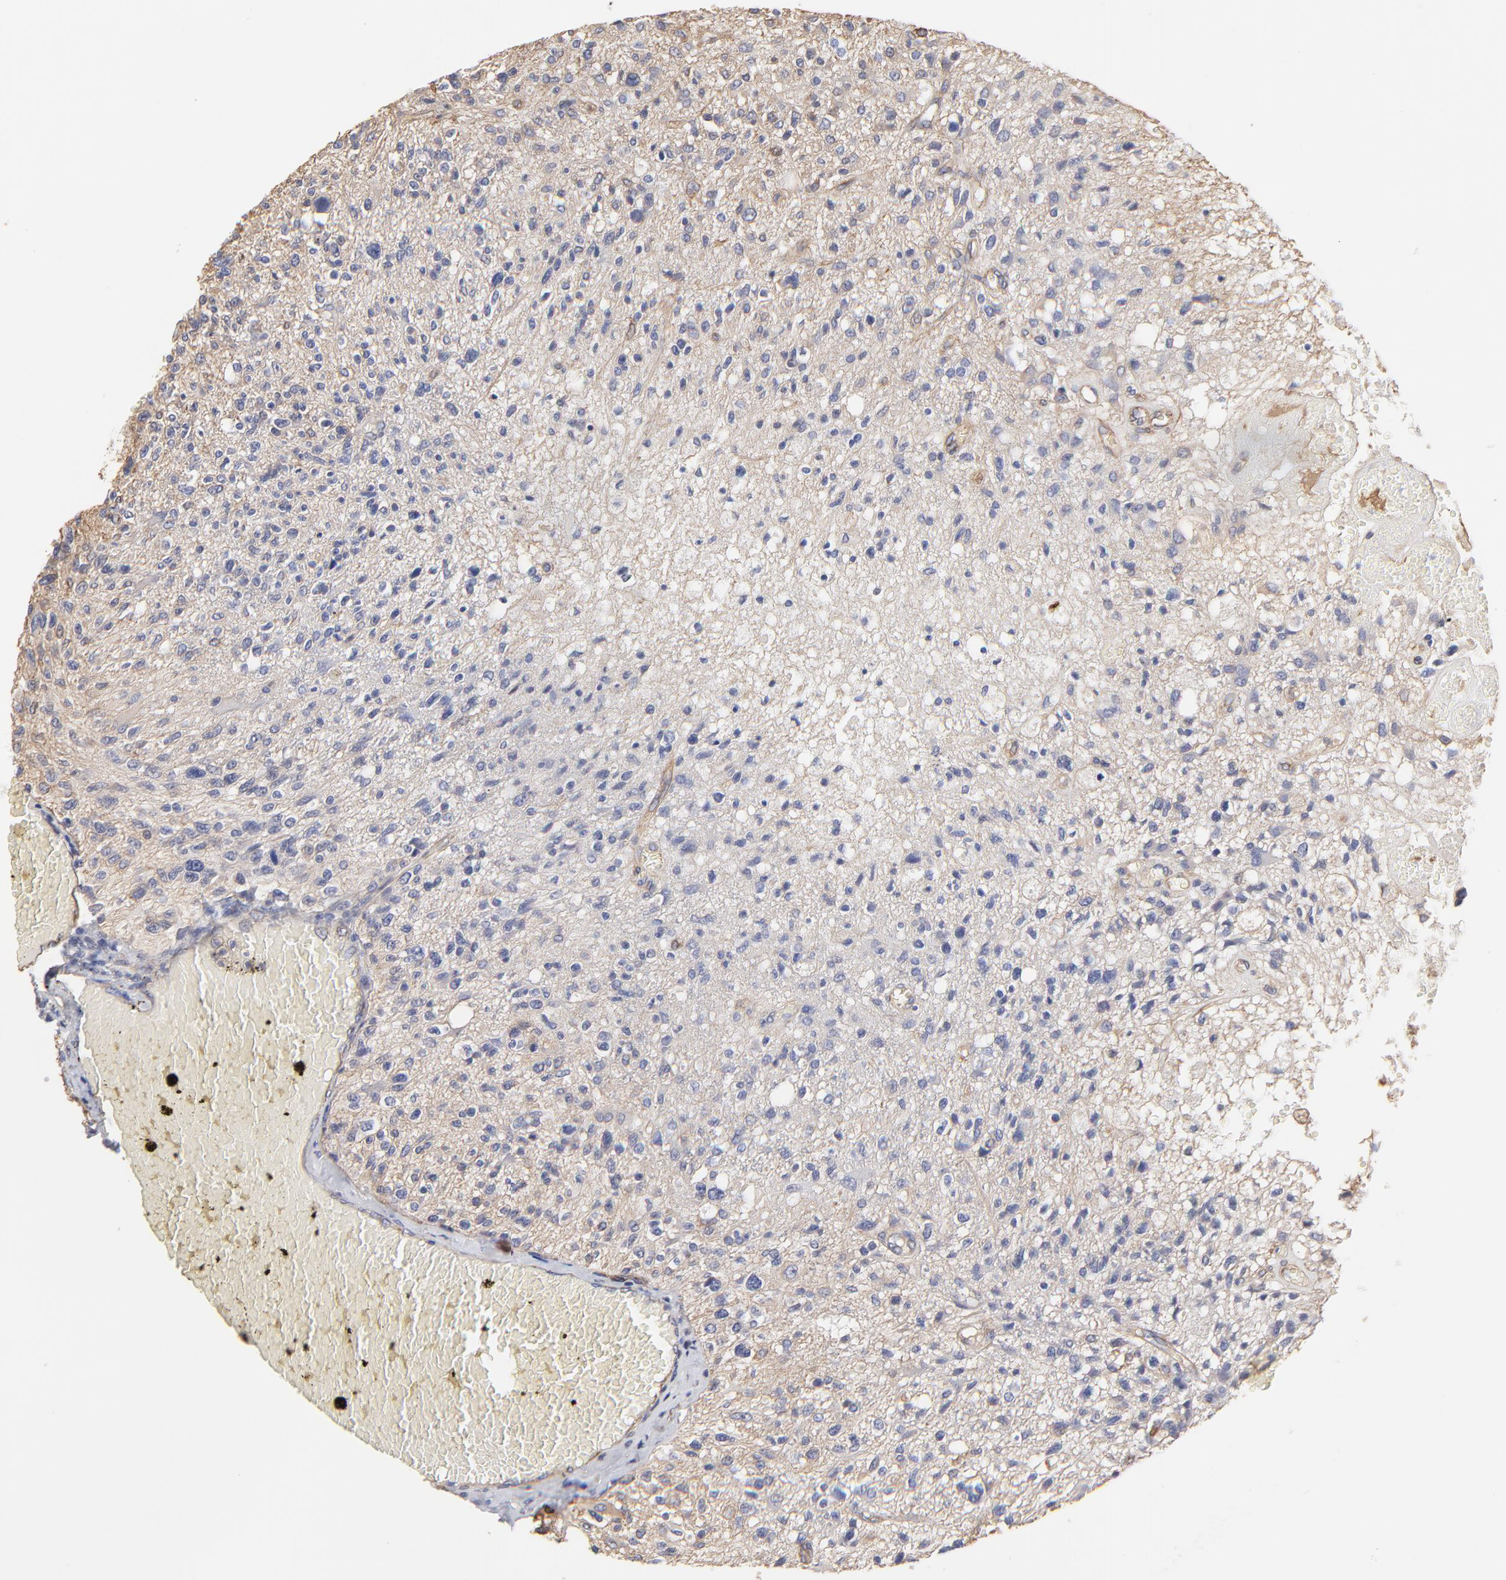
{"staining": {"intensity": "weak", "quantity": "<25%", "location": "cytoplasmic/membranous"}, "tissue": "glioma", "cell_type": "Tumor cells", "image_type": "cancer", "snomed": [{"axis": "morphology", "description": "Glioma, malignant, High grade"}, {"axis": "topography", "description": "Cerebral cortex"}], "caption": "IHC histopathology image of malignant glioma (high-grade) stained for a protein (brown), which reveals no positivity in tumor cells. The staining is performed using DAB (3,3'-diaminobenzidine) brown chromogen with nuclei counter-stained in using hematoxylin.", "gene": "LRCH2", "patient": {"sex": "male", "age": 76}}